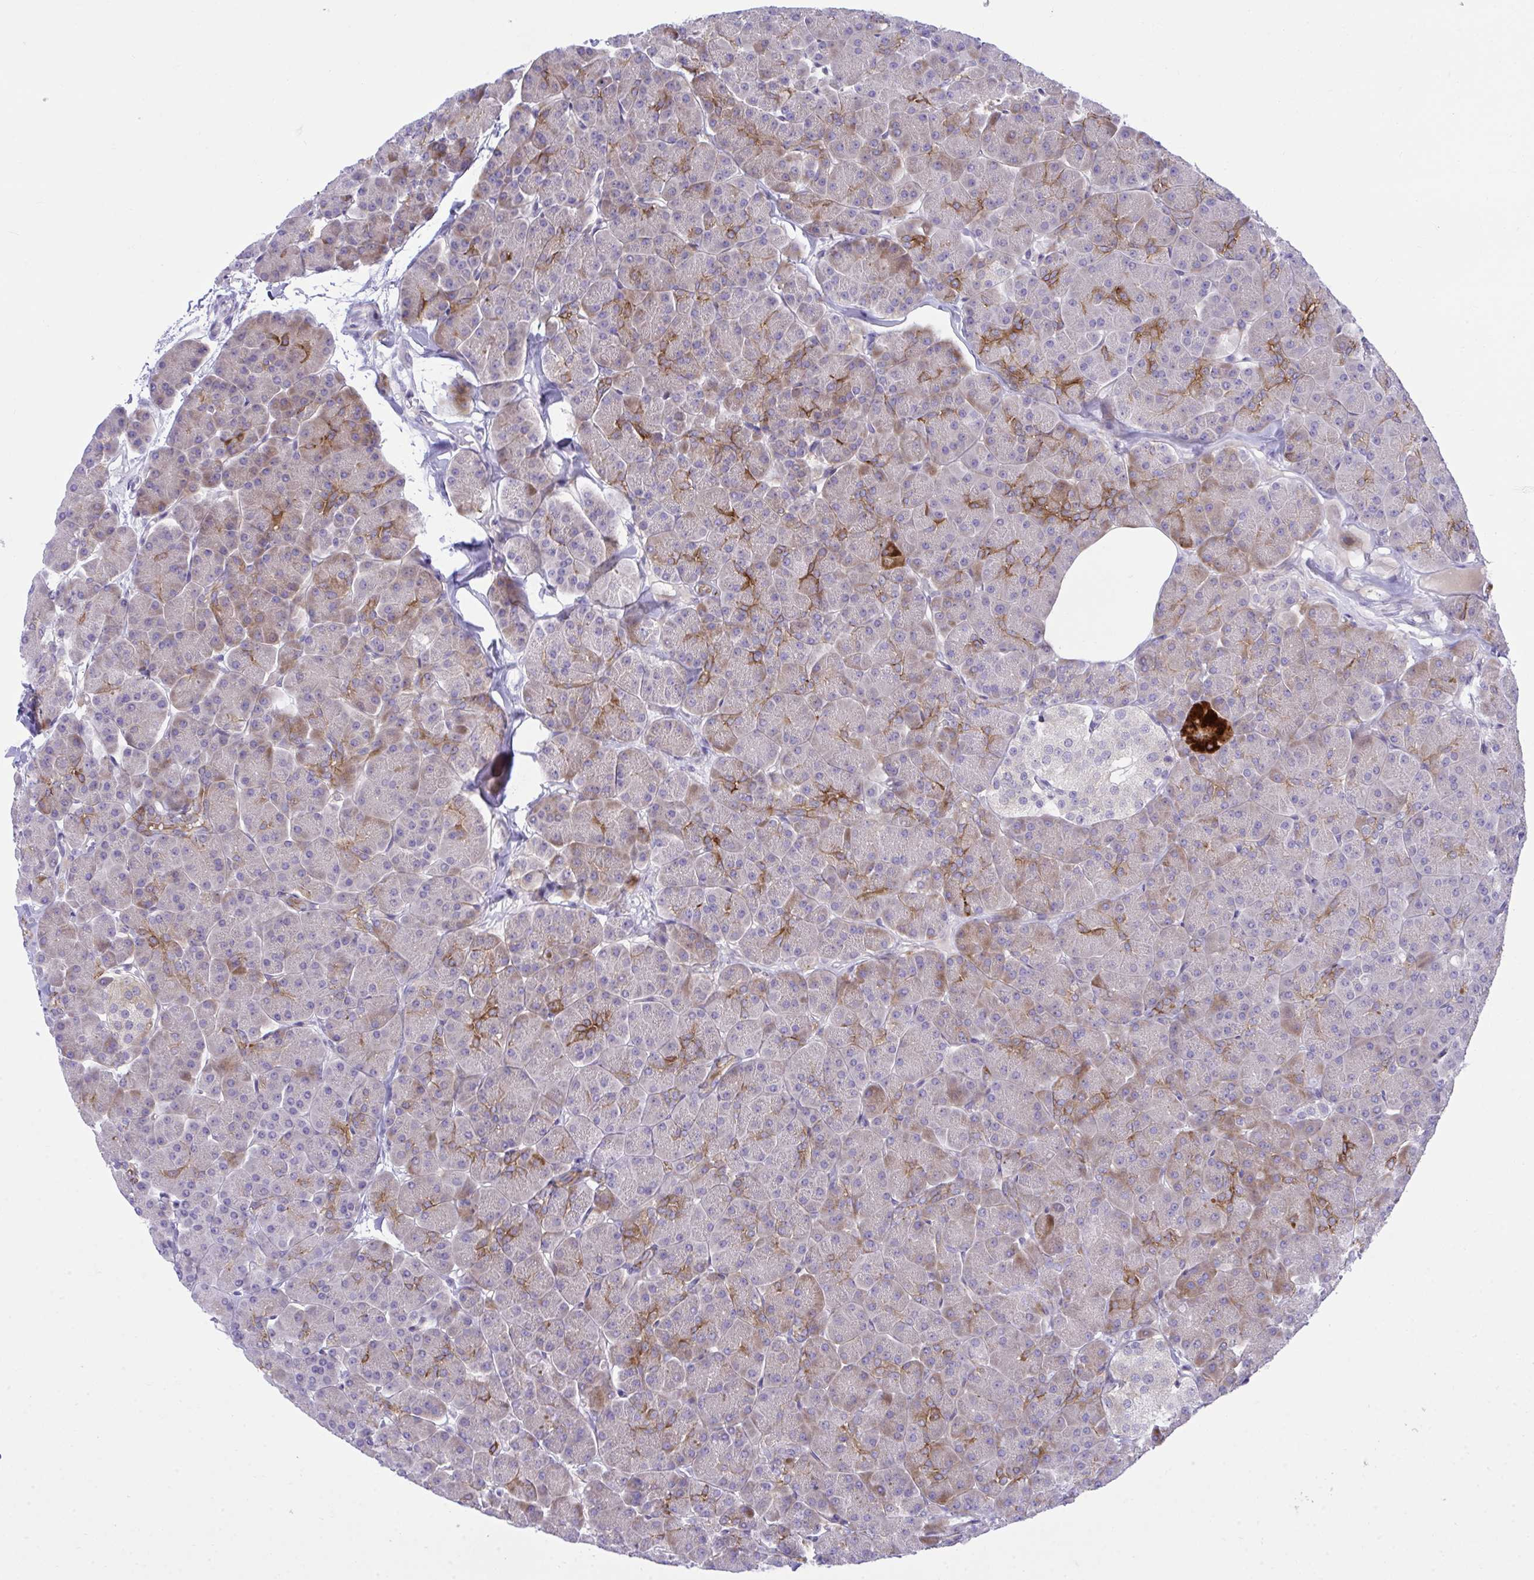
{"staining": {"intensity": "strong", "quantity": "<25%", "location": "cytoplasmic/membranous"}, "tissue": "pancreas", "cell_type": "Exocrine glandular cells", "image_type": "normal", "snomed": [{"axis": "morphology", "description": "Normal tissue, NOS"}, {"axis": "topography", "description": "Pancreas"}, {"axis": "topography", "description": "Peripheral nerve tissue"}], "caption": "About <25% of exocrine glandular cells in benign pancreas show strong cytoplasmic/membranous protein expression as visualized by brown immunohistochemical staining.", "gene": "MED9", "patient": {"sex": "male", "age": 54}}